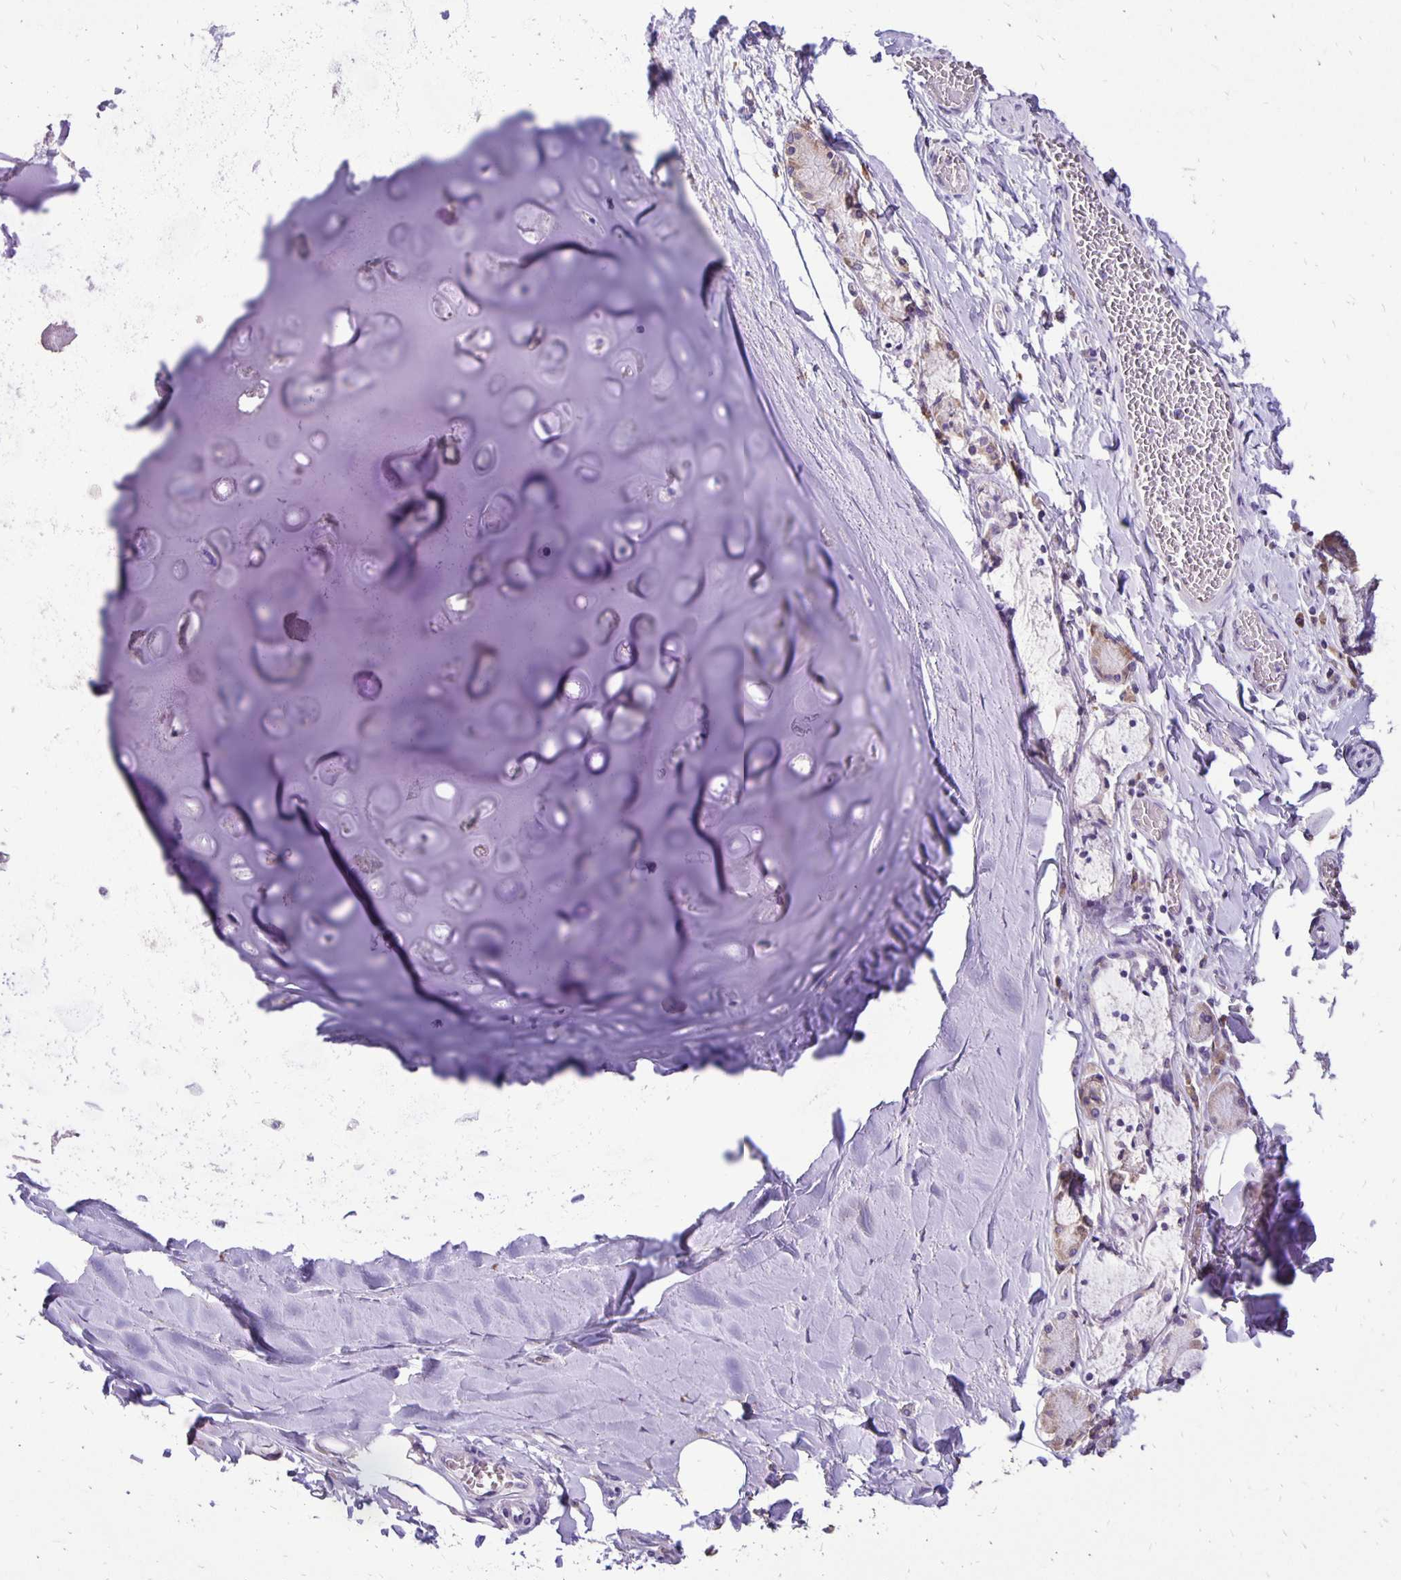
{"staining": {"intensity": "negative", "quantity": "none", "location": "none"}, "tissue": "adipose tissue", "cell_type": "Adipocytes", "image_type": "normal", "snomed": [{"axis": "morphology", "description": "Normal tissue, NOS"}, {"axis": "topography", "description": "Cartilage tissue"}, {"axis": "topography", "description": "Bronchus"}, {"axis": "topography", "description": "Peripheral nerve tissue"}], "caption": "High power microscopy photomicrograph of an immunohistochemistry (IHC) histopathology image of normal adipose tissue, revealing no significant positivity in adipocytes.", "gene": "ANKRD45", "patient": {"sex": "male", "age": 67}}